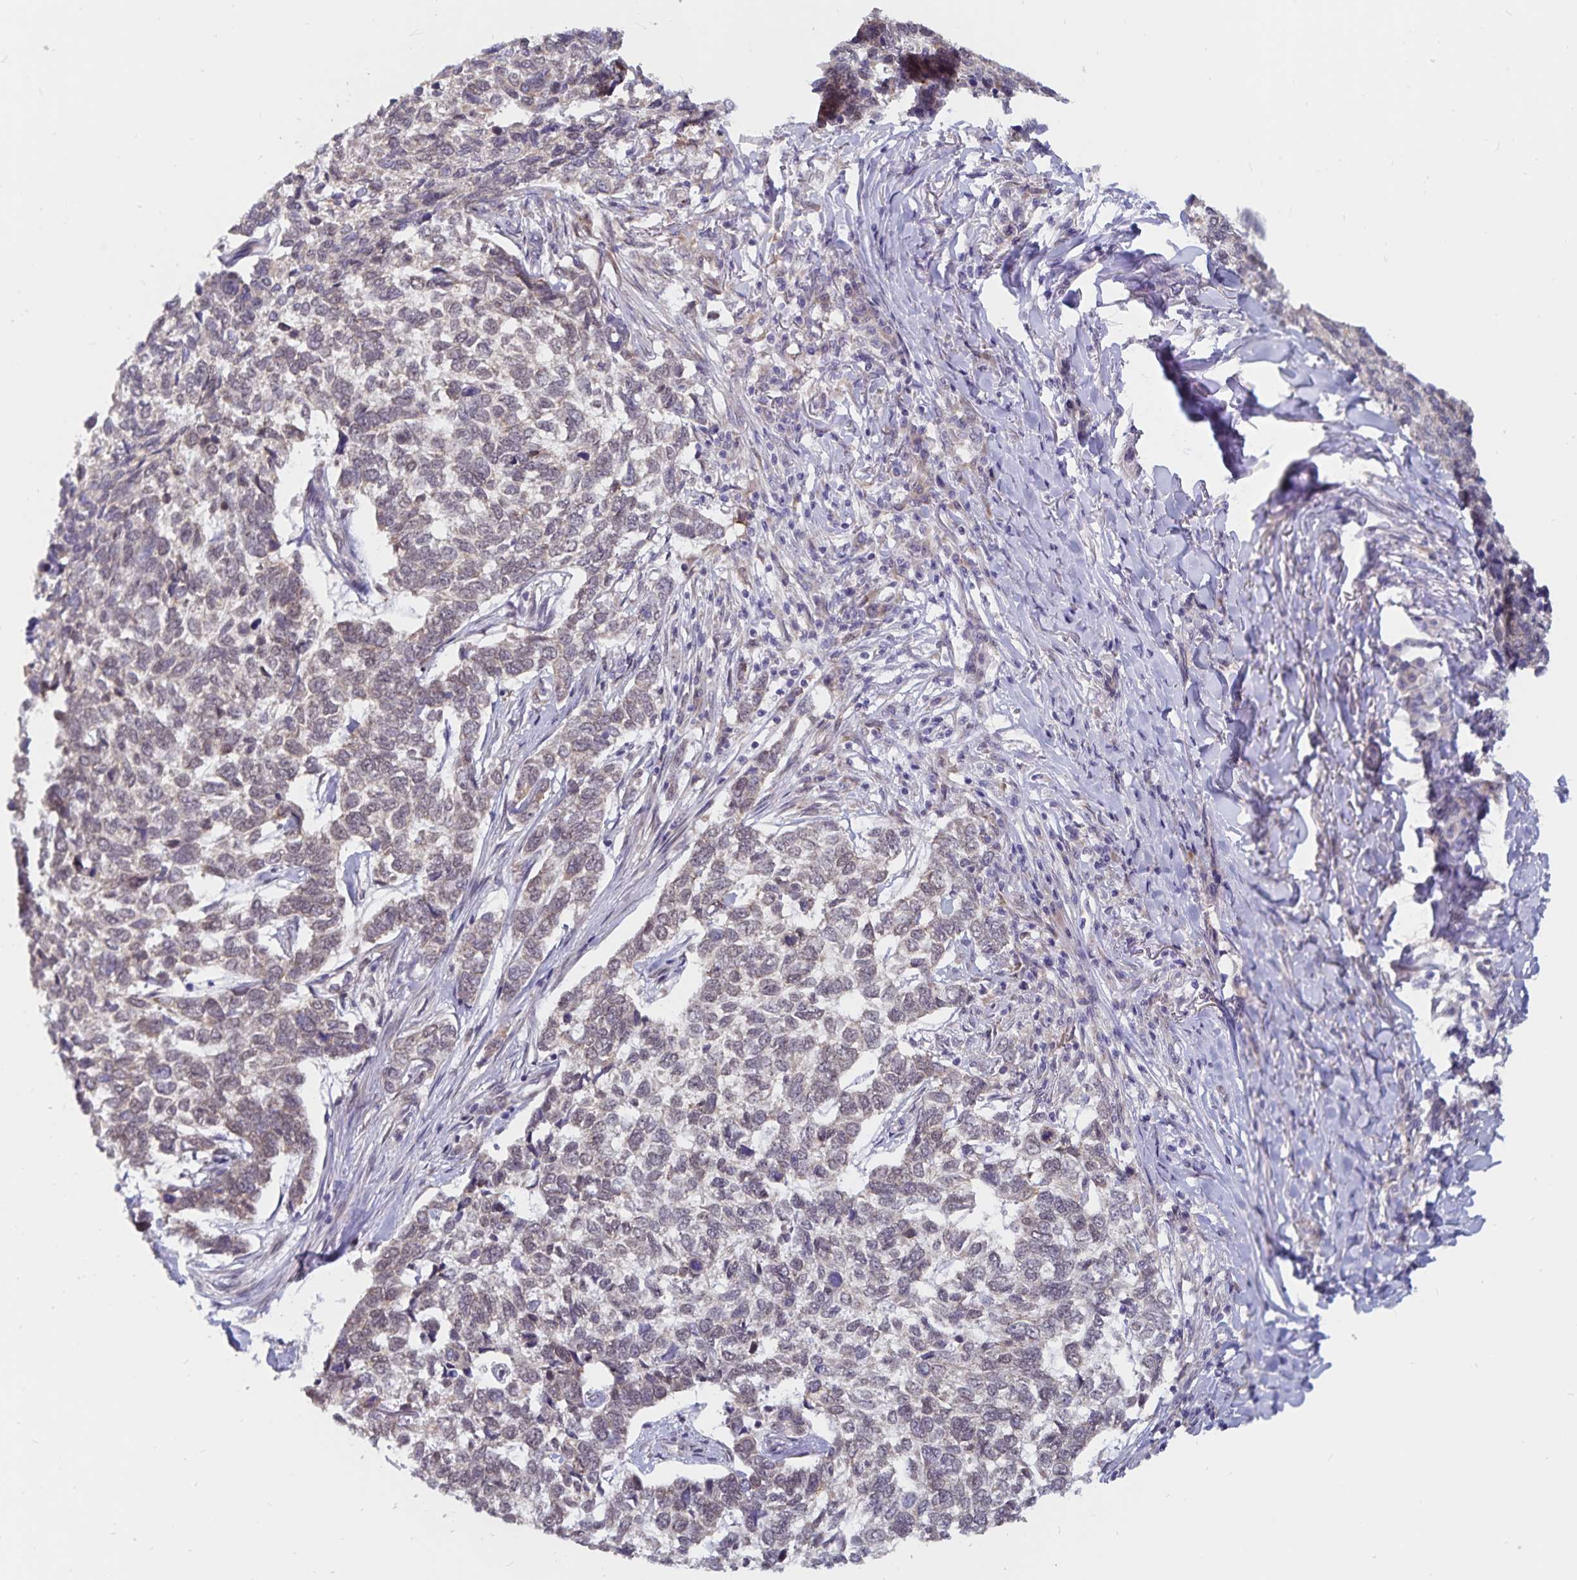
{"staining": {"intensity": "weak", "quantity": "<25%", "location": "cytoplasmic/membranous"}, "tissue": "skin cancer", "cell_type": "Tumor cells", "image_type": "cancer", "snomed": [{"axis": "morphology", "description": "Basal cell carcinoma"}, {"axis": "topography", "description": "Skin"}], "caption": "Skin cancer stained for a protein using immunohistochemistry reveals no positivity tumor cells.", "gene": "ATP2A2", "patient": {"sex": "female", "age": 65}}